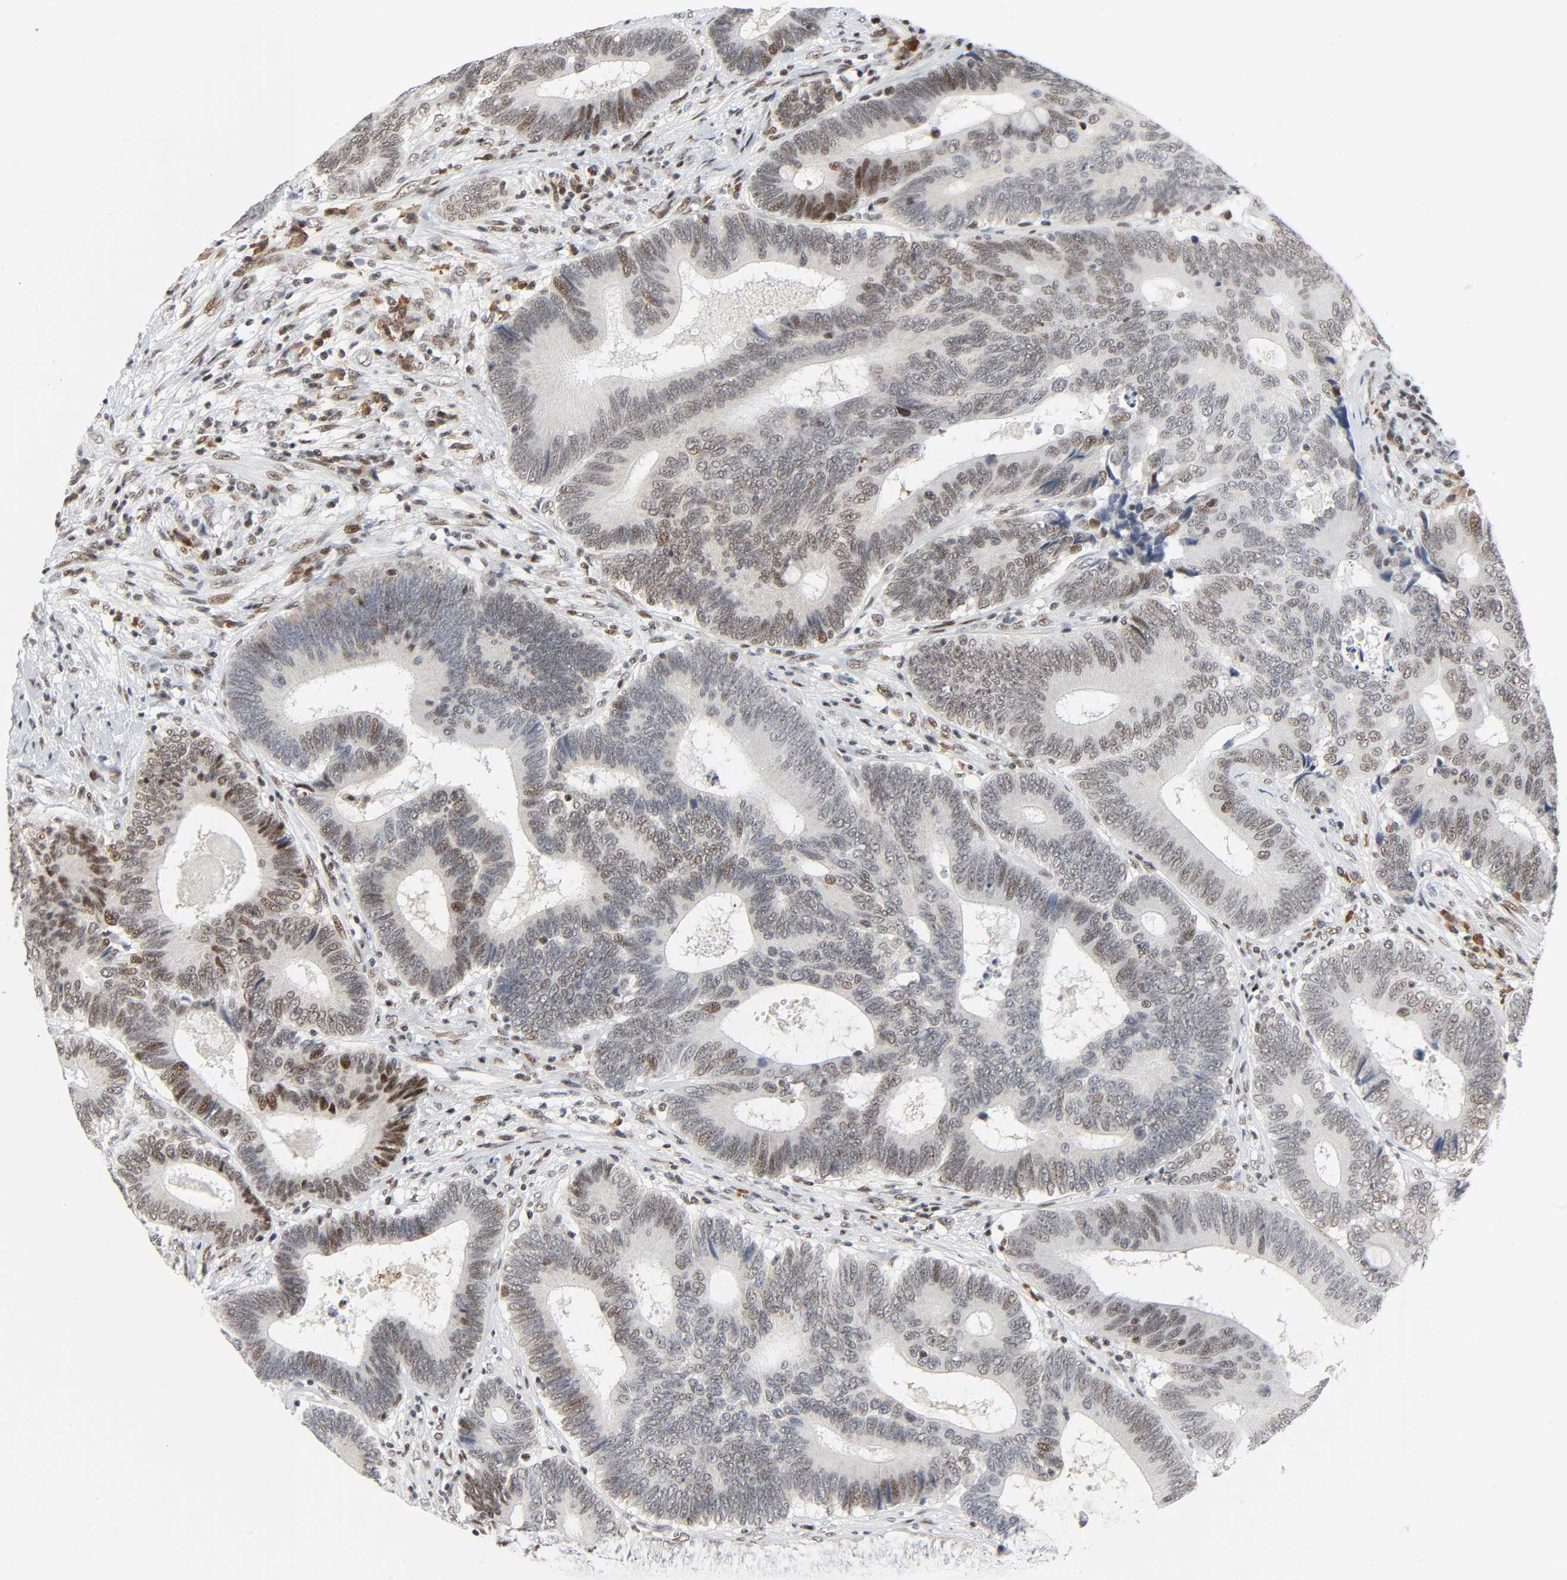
{"staining": {"intensity": "weak", "quantity": "25%-75%", "location": "nuclear"}, "tissue": "colorectal cancer", "cell_type": "Tumor cells", "image_type": "cancer", "snomed": [{"axis": "morphology", "description": "Normal tissue, NOS"}, {"axis": "morphology", "description": "Adenocarcinoma, NOS"}, {"axis": "topography", "description": "Colon"}], "caption": "Adenocarcinoma (colorectal) tissue reveals weak nuclear positivity in approximately 25%-75% of tumor cells, visualized by immunohistochemistry.", "gene": "CREBBP", "patient": {"sex": "female", "age": 78}}